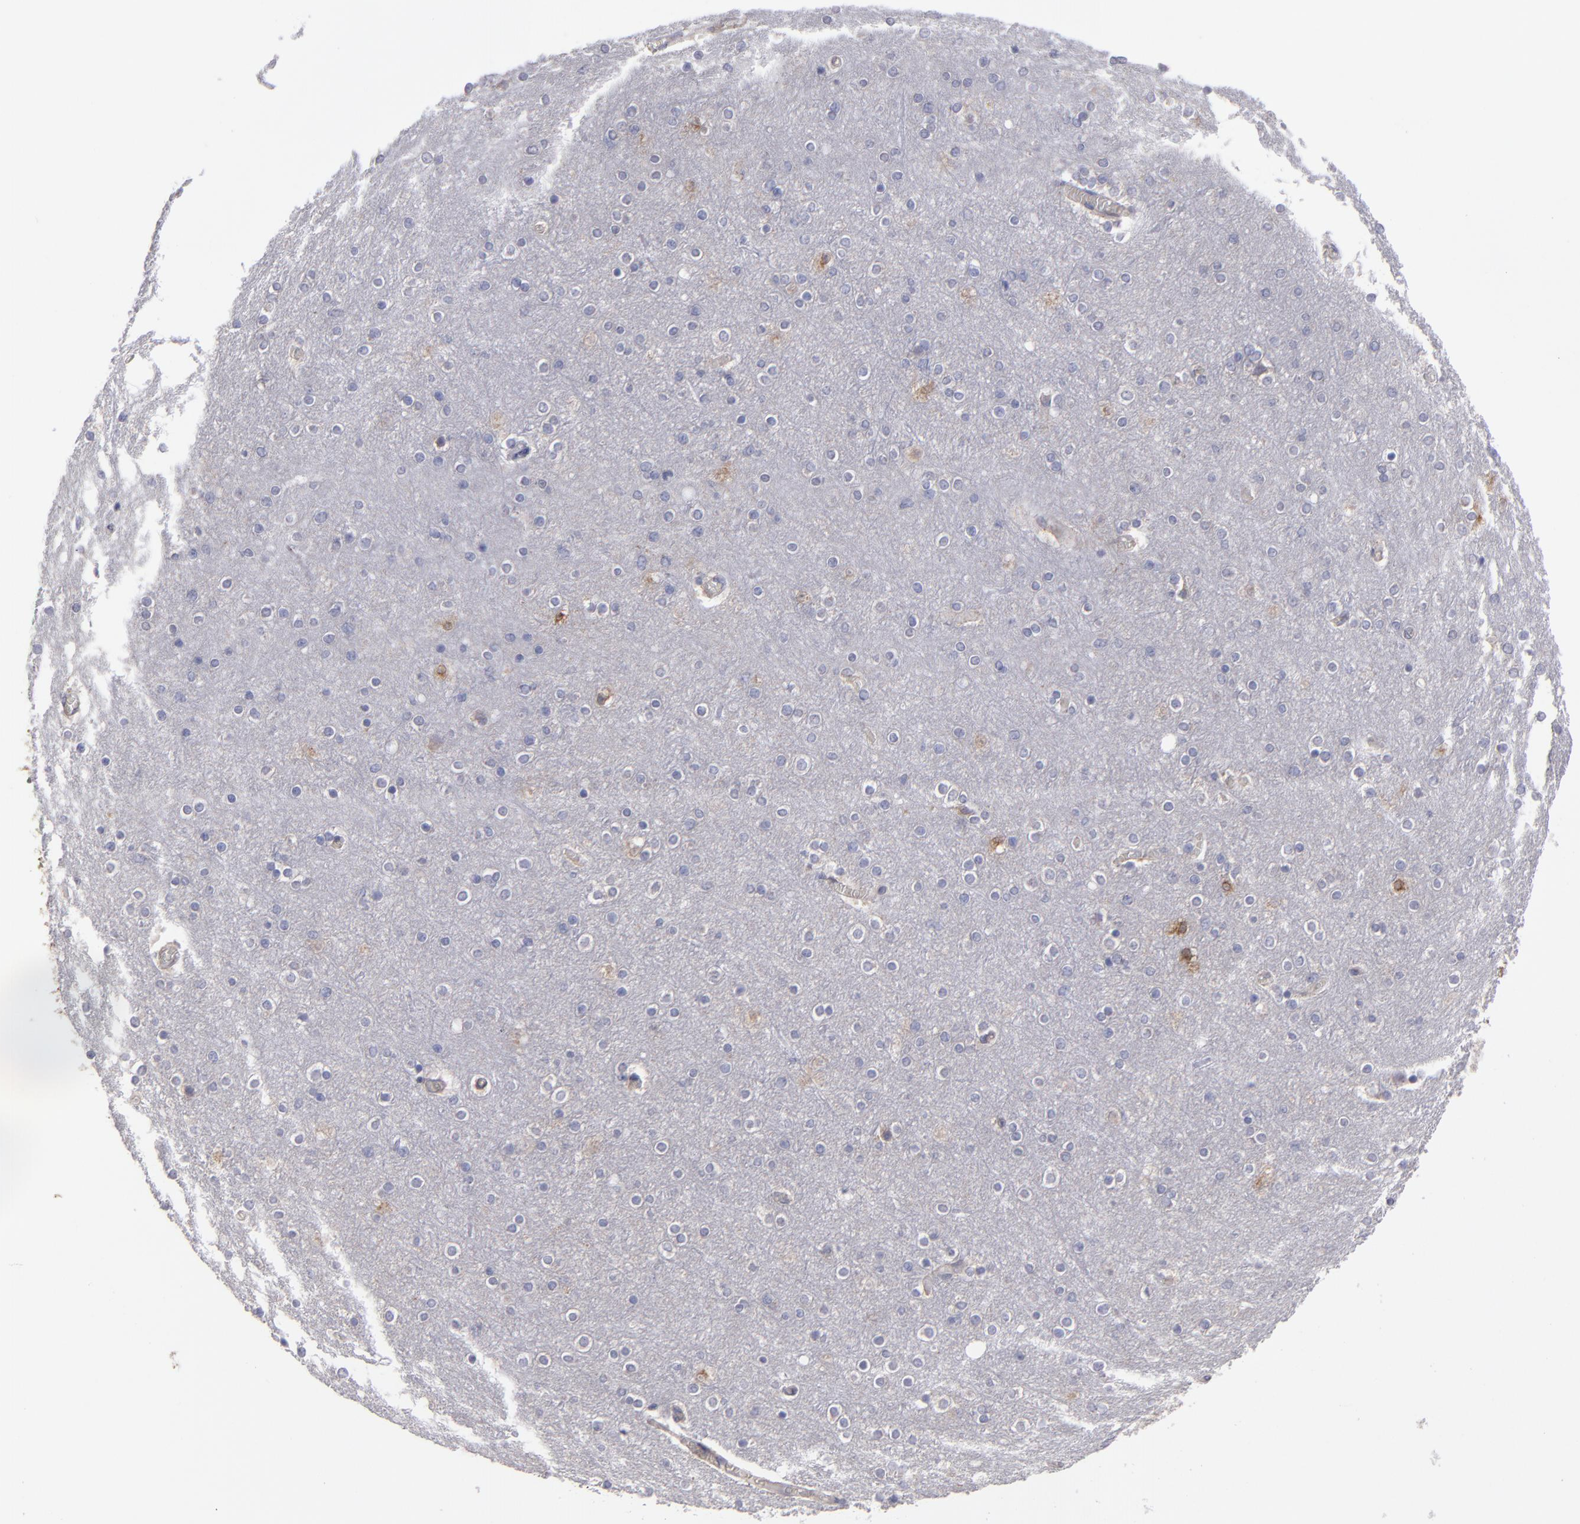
{"staining": {"intensity": "negative", "quantity": "none", "location": "none"}, "tissue": "cerebral cortex", "cell_type": "Endothelial cells", "image_type": "normal", "snomed": [{"axis": "morphology", "description": "Normal tissue, NOS"}, {"axis": "topography", "description": "Cerebral cortex"}], "caption": "The histopathology image displays no significant positivity in endothelial cells of cerebral cortex. (Stains: DAB immunohistochemistry (IHC) with hematoxylin counter stain, Microscopy: brightfield microscopy at high magnification).", "gene": "SLMAP", "patient": {"sex": "female", "age": 54}}